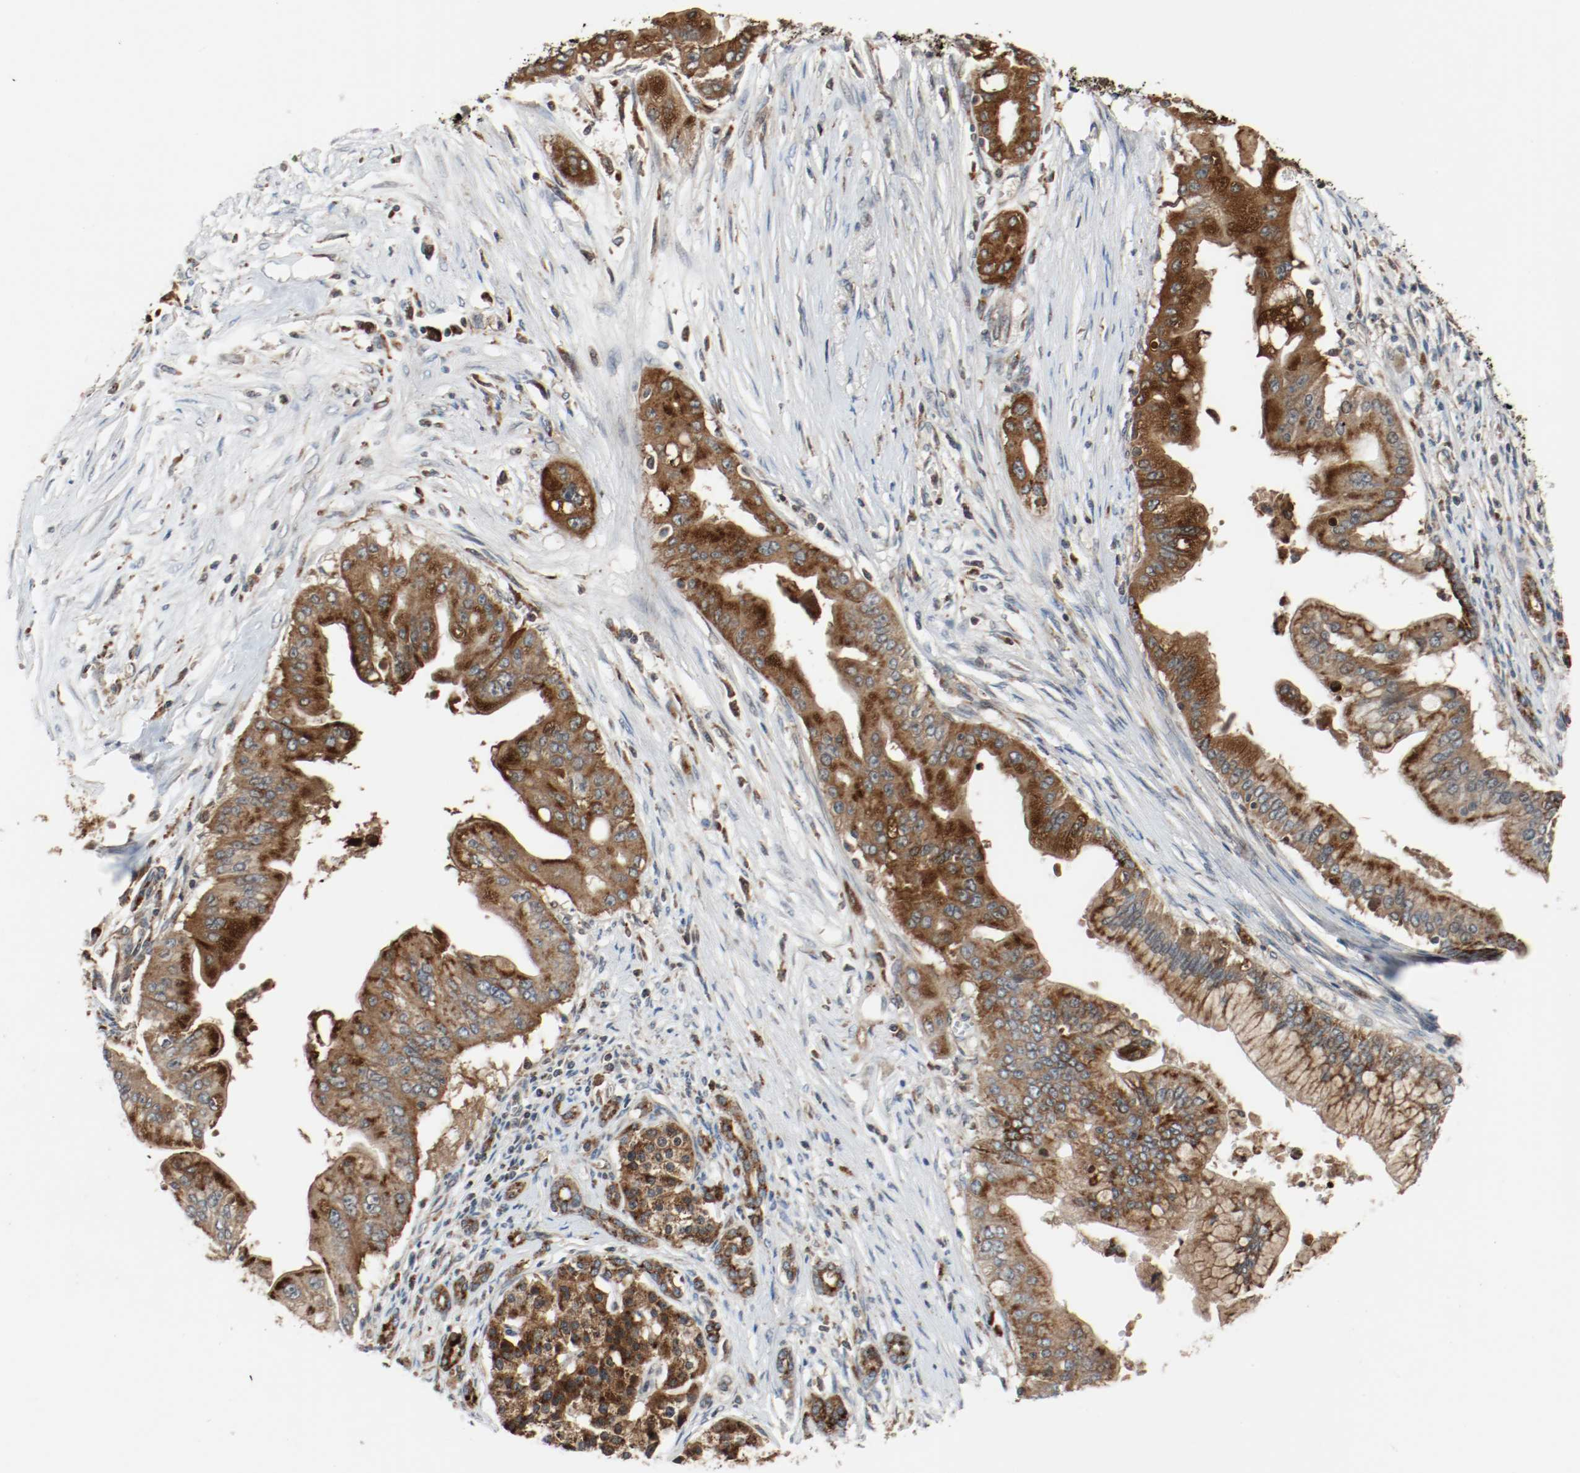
{"staining": {"intensity": "strong", "quantity": ">75%", "location": "cytoplasmic/membranous"}, "tissue": "pancreatic cancer", "cell_type": "Tumor cells", "image_type": "cancer", "snomed": [{"axis": "morphology", "description": "Adenocarcinoma, NOS"}, {"axis": "topography", "description": "Pancreas"}], "caption": "A photomicrograph showing strong cytoplasmic/membranous staining in approximately >75% of tumor cells in pancreatic cancer (adenocarcinoma), as visualized by brown immunohistochemical staining.", "gene": "LAMP2", "patient": {"sex": "male", "age": 59}}